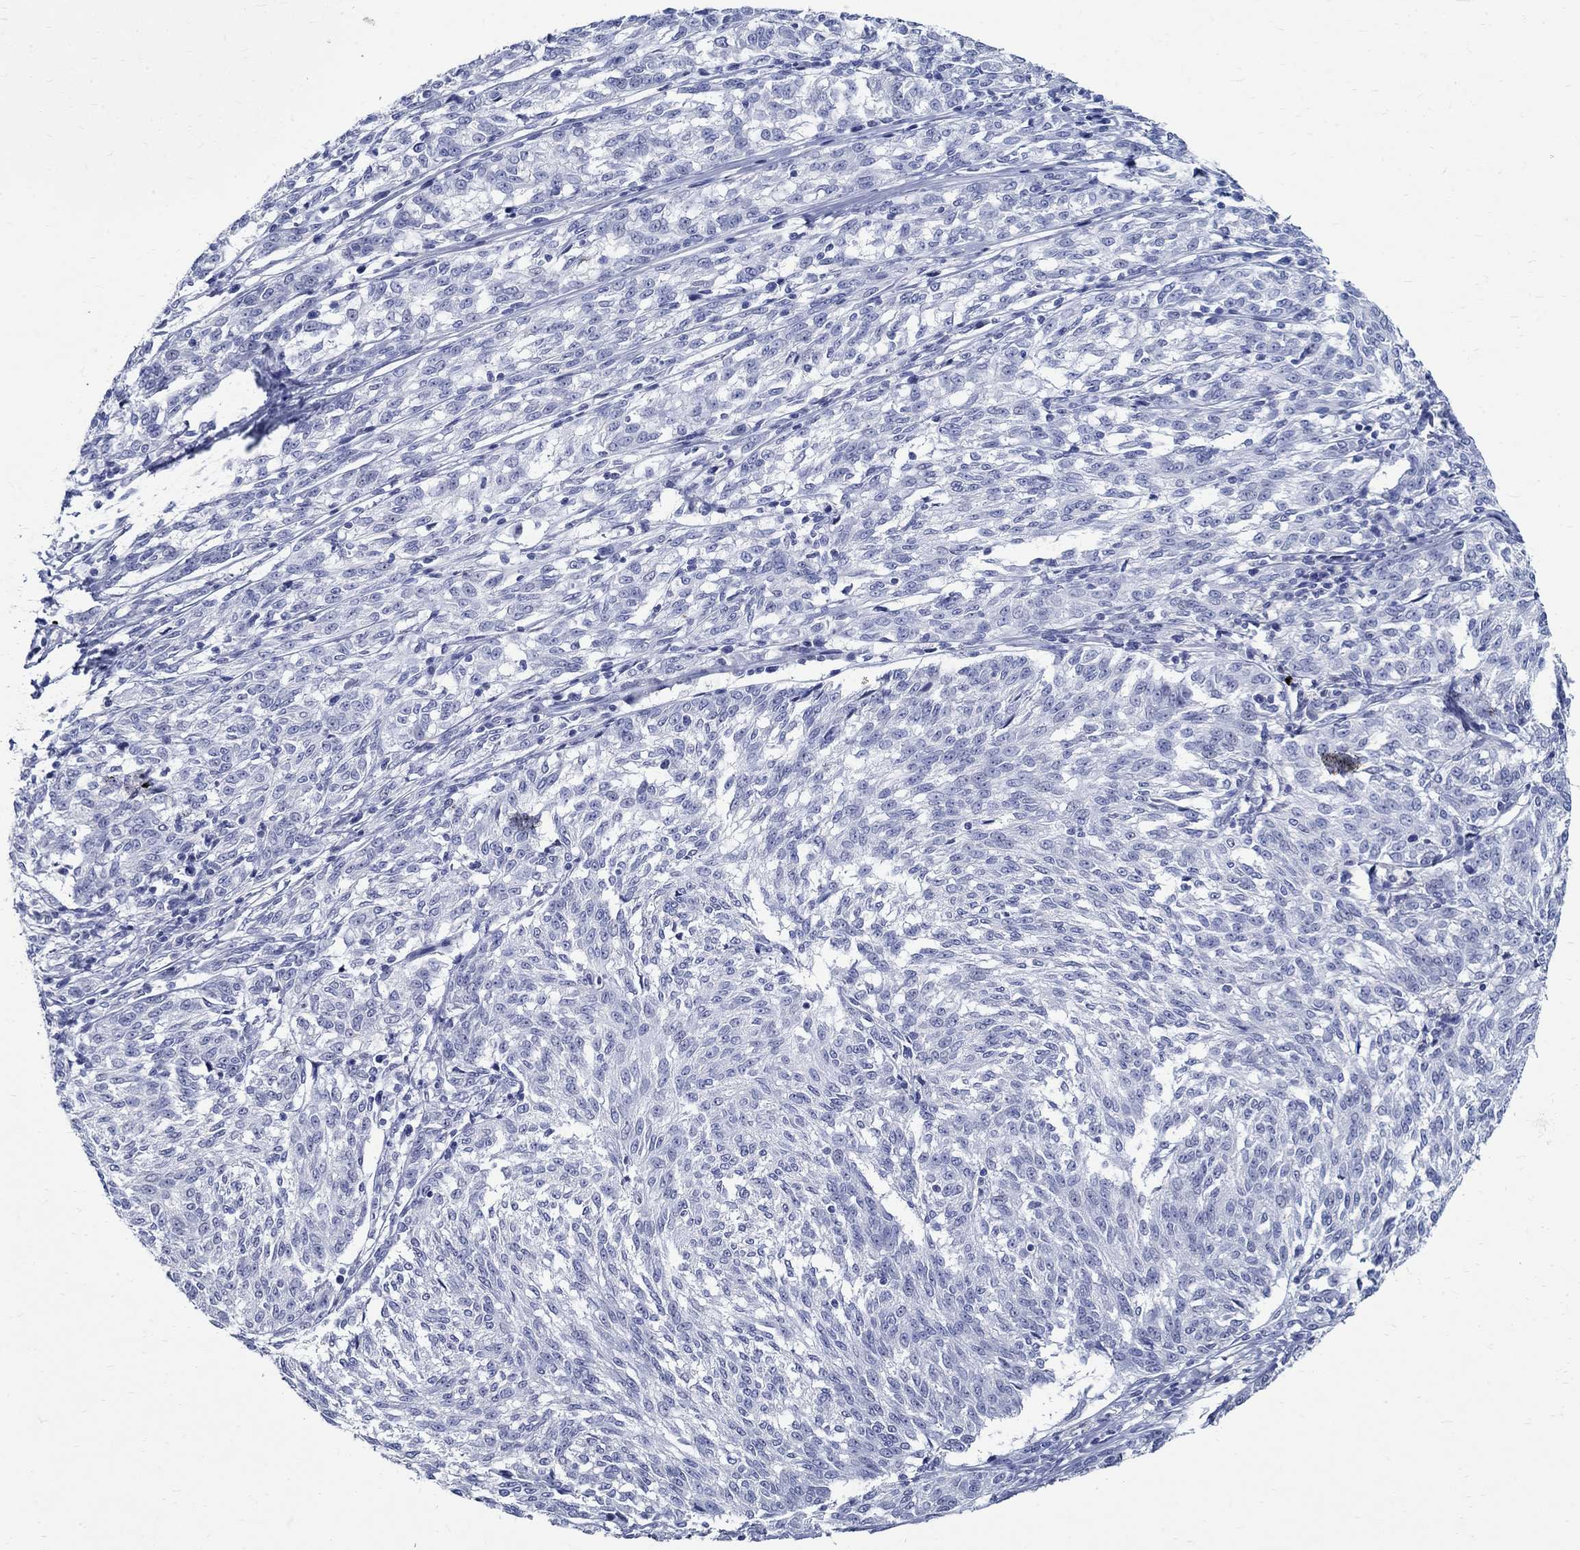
{"staining": {"intensity": "negative", "quantity": "none", "location": "none"}, "tissue": "melanoma", "cell_type": "Tumor cells", "image_type": "cancer", "snomed": [{"axis": "morphology", "description": "Malignant melanoma, NOS"}, {"axis": "topography", "description": "Skin"}], "caption": "A histopathology image of human malignant melanoma is negative for staining in tumor cells. The staining was performed using DAB to visualize the protein expression in brown, while the nuclei were stained in blue with hematoxylin (Magnification: 20x).", "gene": "BSPRY", "patient": {"sex": "female", "age": 72}}